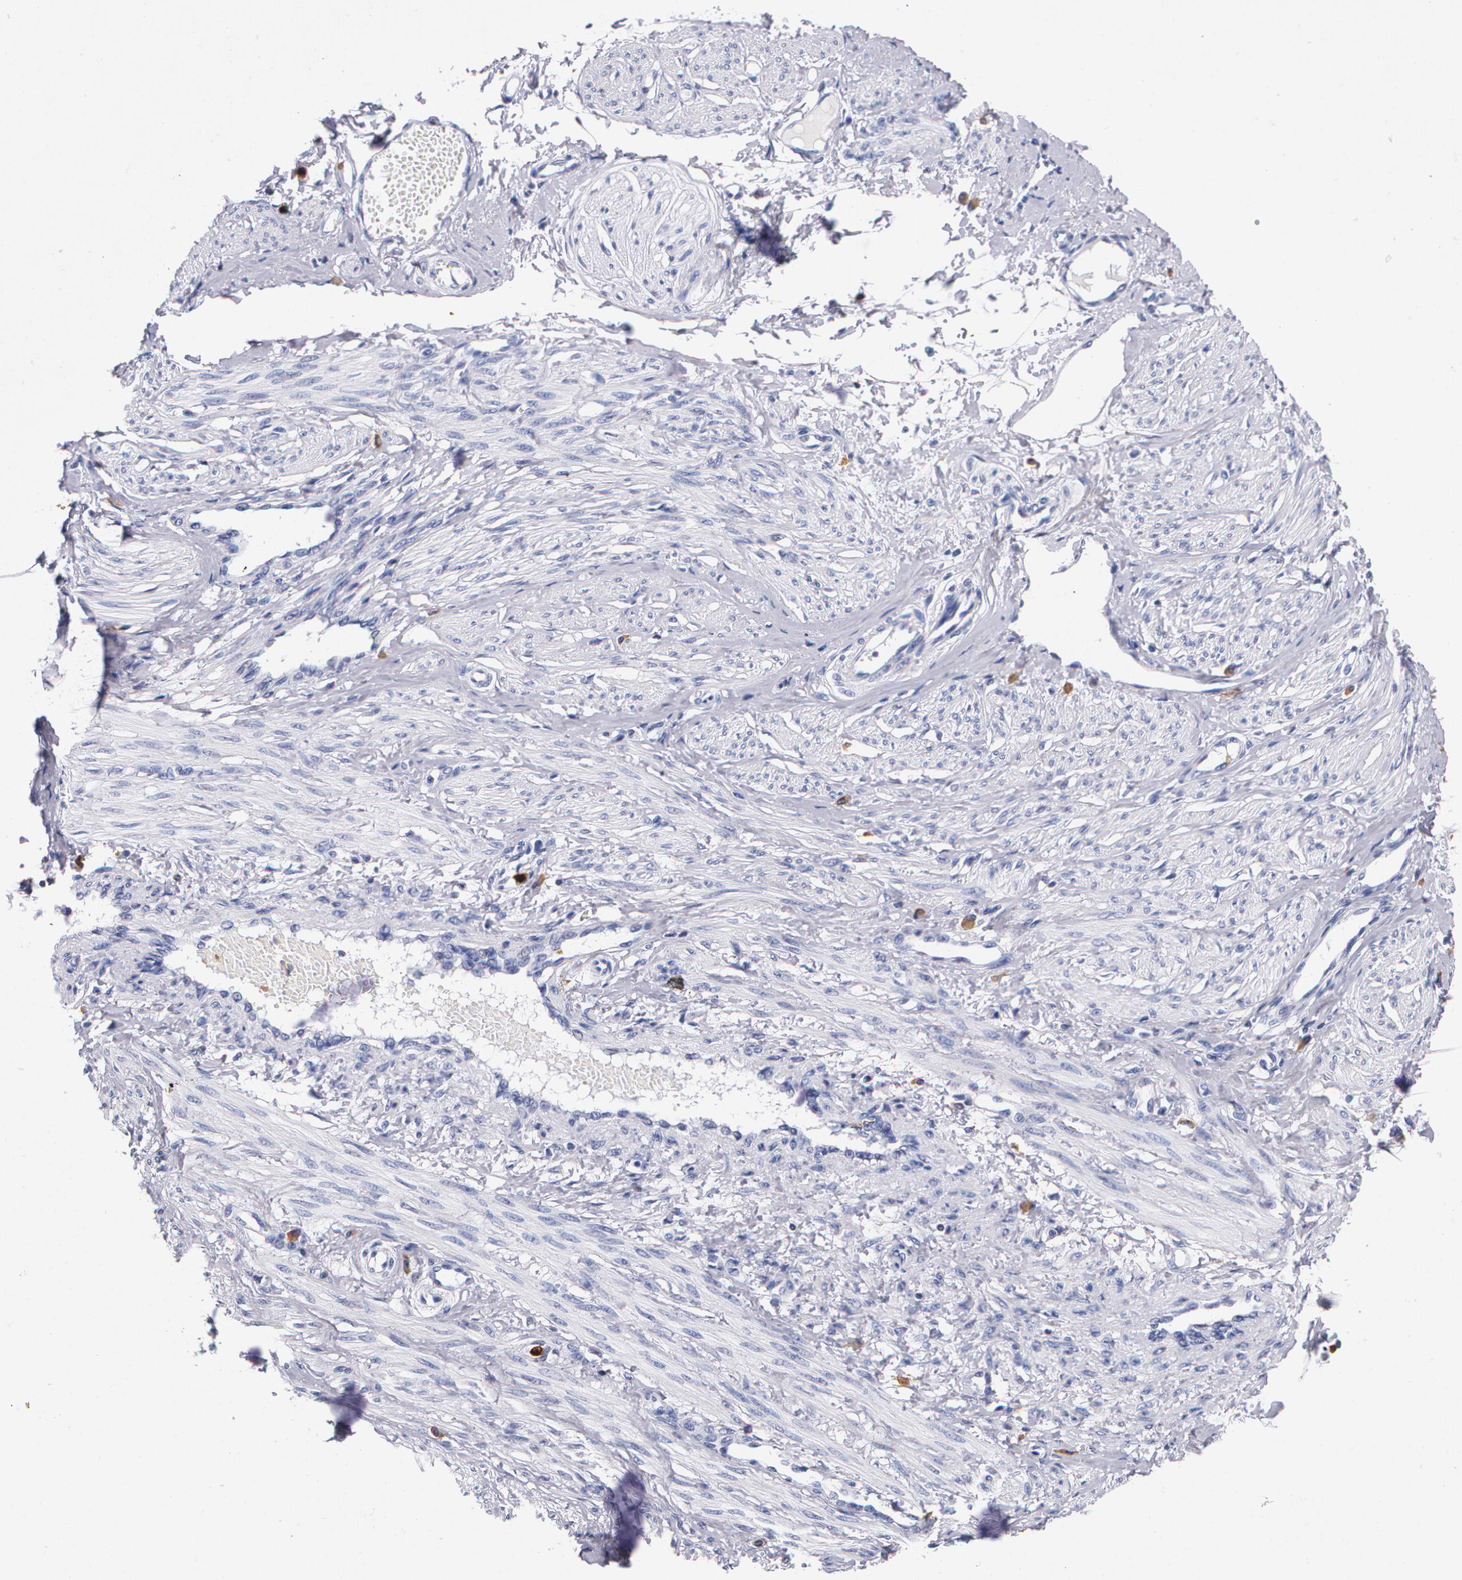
{"staining": {"intensity": "negative", "quantity": "none", "location": "none"}, "tissue": "smooth muscle", "cell_type": "Smooth muscle cells", "image_type": "normal", "snomed": [{"axis": "morphology", "description": "Normal tissue, NOS"}, {"axis": "topography", "description": "Smooth muscle"}, {"axis": "topography", "description": "Uterus"}], "caption": "Immunohistochemical staining of benign human smooth muscle displays no significant staining in smooth muscle cells. The staining was performed using DAB to visualize the protein expression in brown, while the nuclei were stained in blue with hematoxylin (Magnification: 20x).", "gene": "S100A8", "patient": {"sex": "female", "age": 39}}